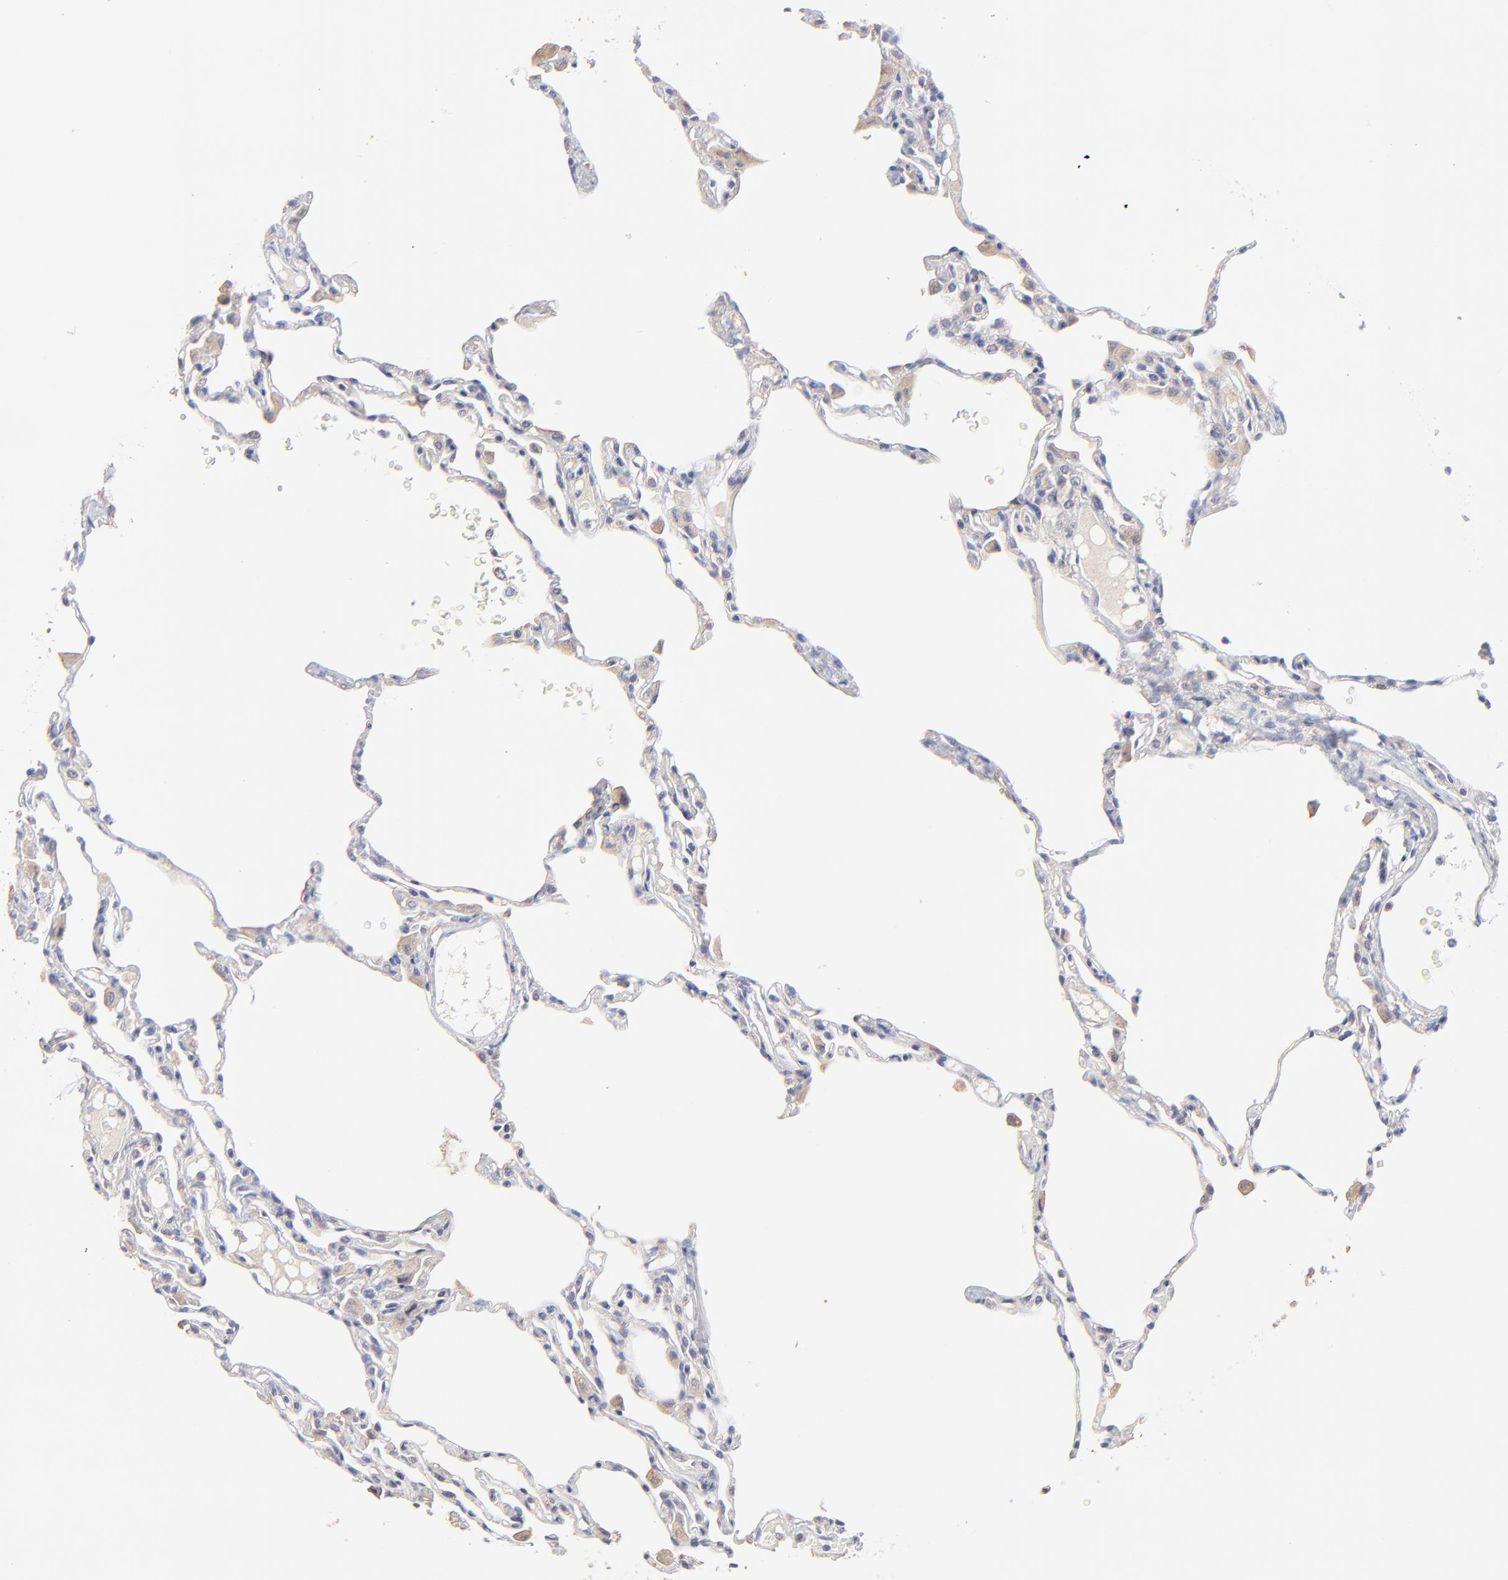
{"staining": {"intensity": "negative", "quantity": "none", "location": "none"}, "tissue": "lung", "cell_type": "Alveolar cells", "image_type": "normal", "snomed": [{"axis": "morphology", "description": "Normal tissue, NOS"}, {"axis": "topography", "description": "Lung"}], "caption": "Photomicrograph shows no protein staining in alveolar cells of benign lung.", "gene": "LHFPL1", "patient": {"sex": "female", "age": 49}}